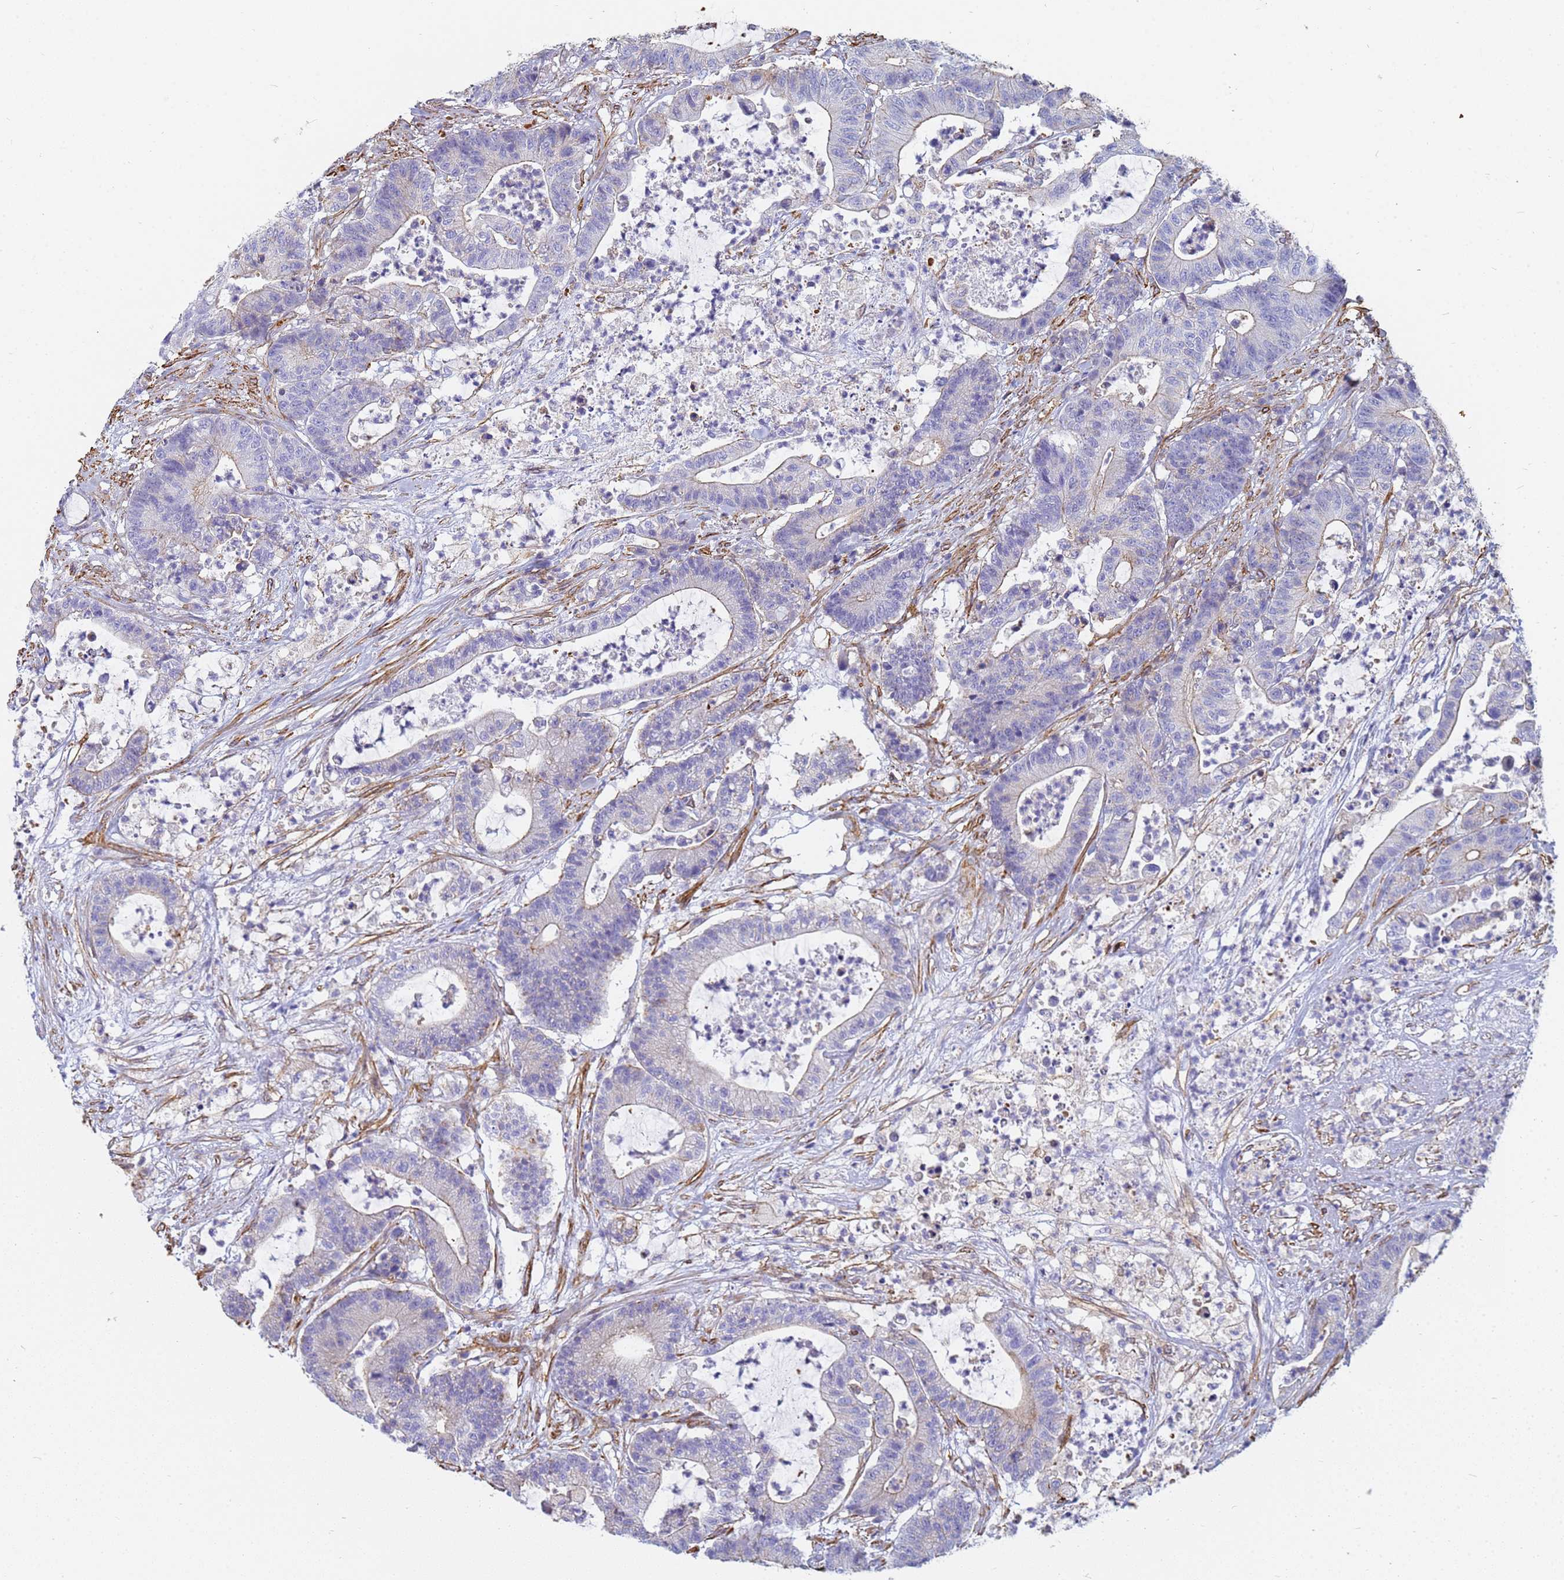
{"staining": {"intensity": "weak", "quantity": "<25%", "location": "cytoplasmic/membranous"}, "tissue": "colorectal cancer", "cell_type": "Tumor cells", "image_type": "cancer", "snomed": [{"axis": "morphology", "description": "Adenocarcinoma, NOS"}, {"axis": "topography", "description": "Colon"}], "caption": "Human adenocarcinoma (colorectal) stained for a protein using IHC shows no positivity in tumor cells.", "gene": "TPM1", "patient": {"sex": "female", "age": 84}}